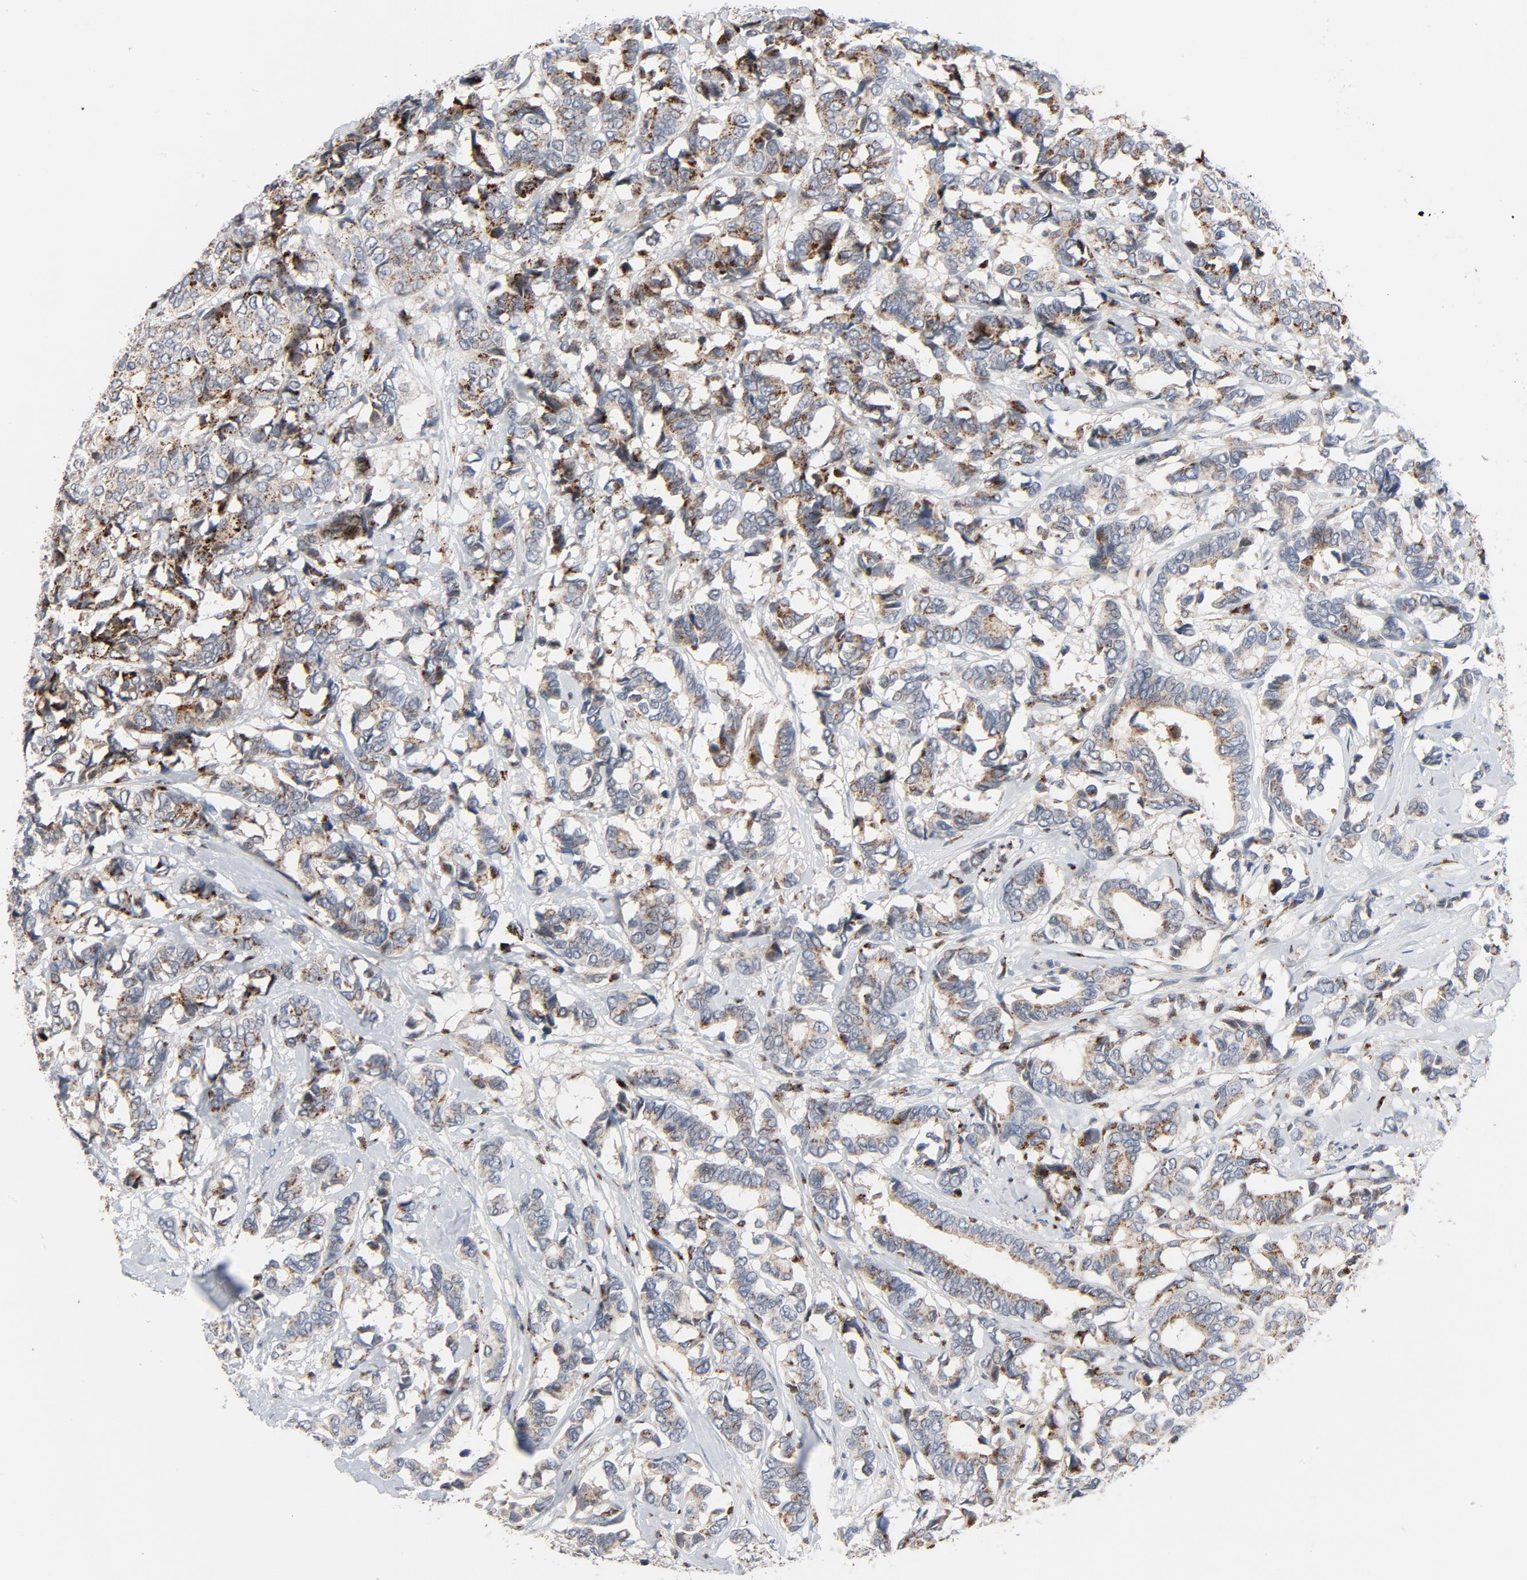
{"staining": {"intensity": "strong", "quantity": "25%-75%", "location": "cytoplasmic/membranous"}, "tissue": "breast cancer", "cell_type": "Tumor cells", "image_type": "cancer", "snomed": [{"axis": "morphology", "description": "Duct carcinoma"}, {"axis": "topography", "description": "Breast"}], "caption": "An image of breast cancer stained for a protein exhibits strong cytoplasmic/membranous brown staining in tumor cells.", "gene": "AKT2", "patient": {"sex": "female", "age": 87}}